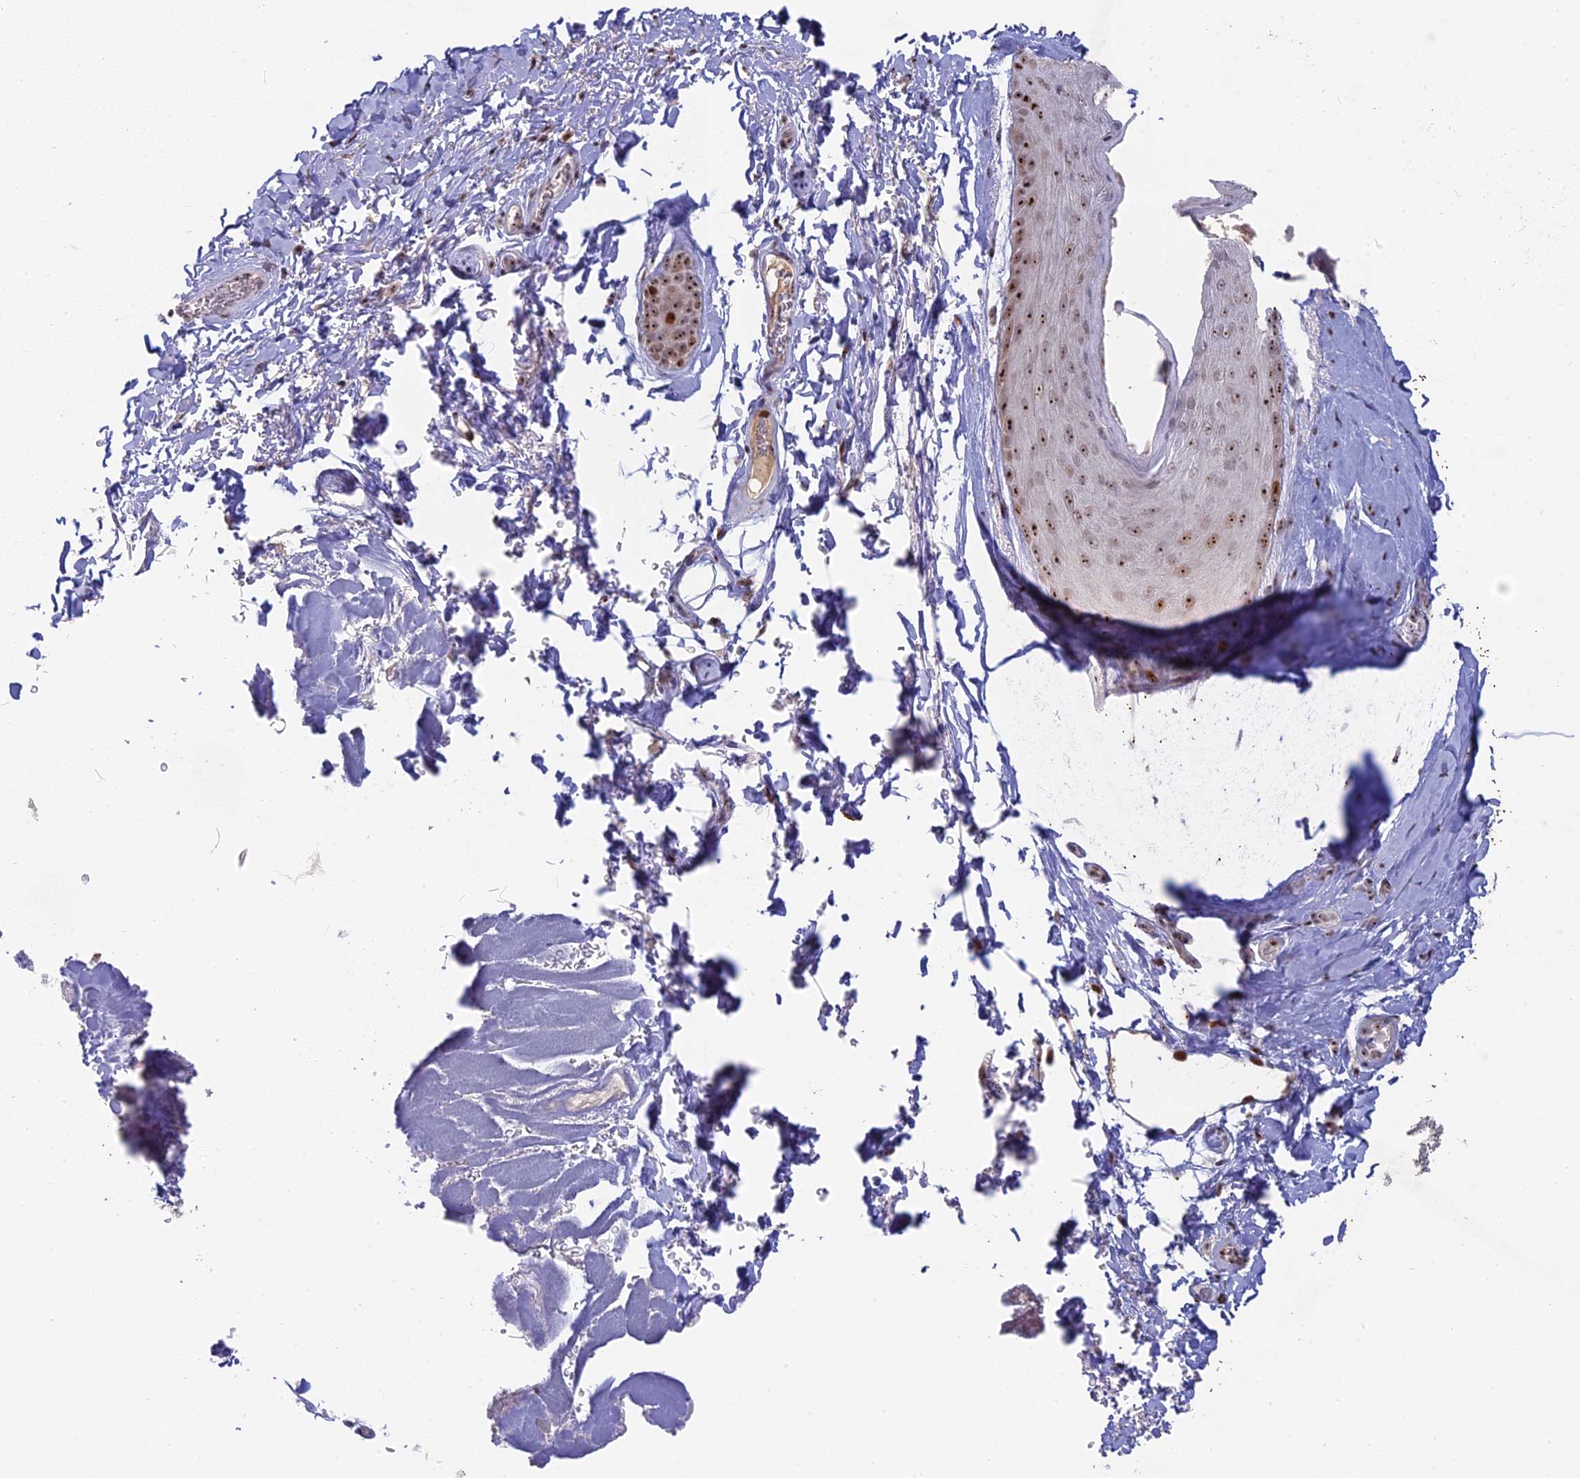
{"staining": {"intensity": "strong", "quantity": ">75%", "location": "nuclear"}, "tissue": "skin", "cell_type": "Epidermal cells", "image_type": "normal", "snomed": [{"axis": "morphology", "description": "Normal tissue, NOS"}, {"axis": "topography", "description": "Anal"}], "caption": "A high amount of strong nuclear staining is present in approximately >75% of epidermal cells in normal skin. Ihc stains the protein in brown and the nuclei are stained blue.", "gene": "FAM131A", "patient": {"sex": "male", "age": 44}}